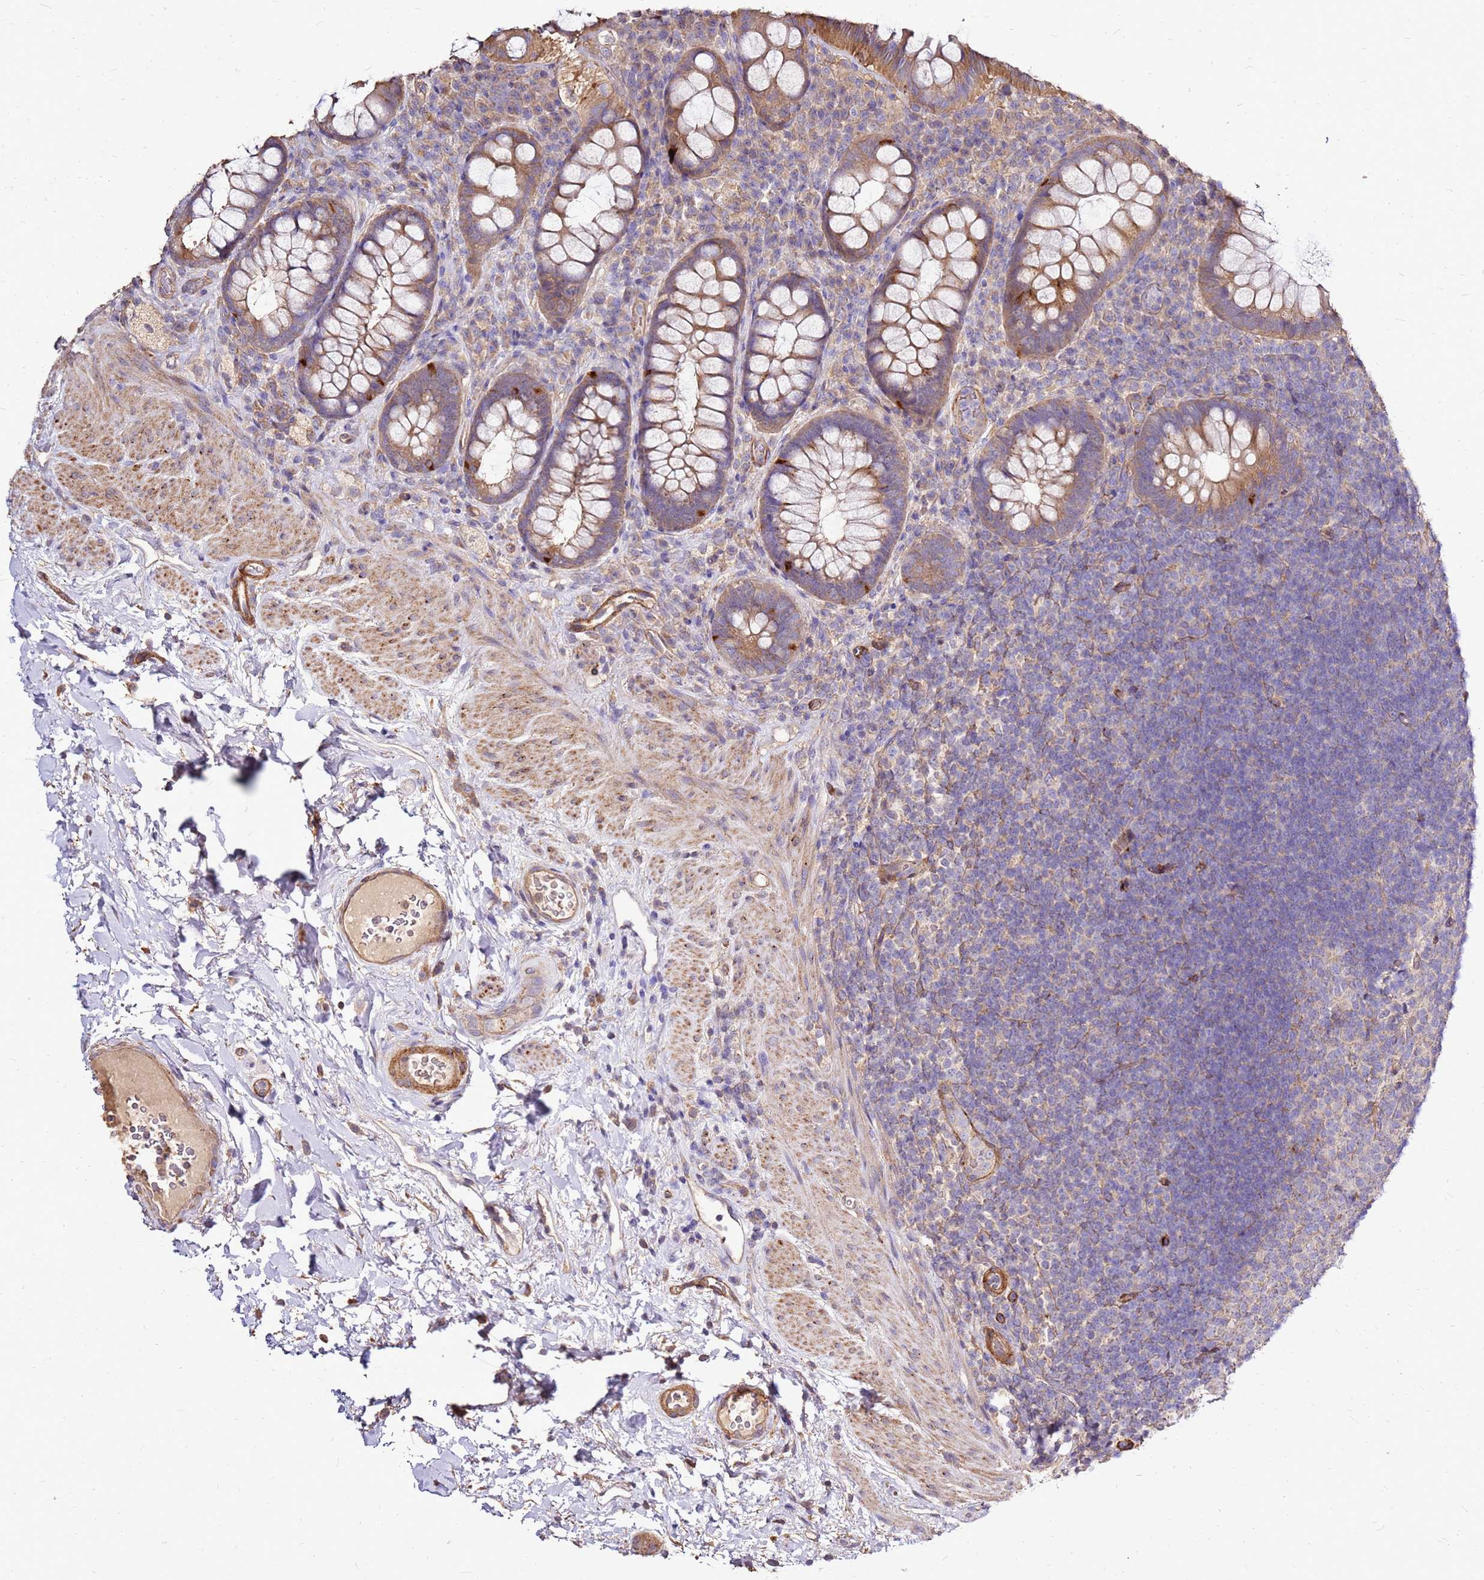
{"staining": {"intensity": "moderate", "quantity": "25%-75%", "location": "cytoplasmic/membranous"}, "tissue": "rectum", "cell_type": "Glandular cells", "image_type": "normal", "snomed": [{"axis": "morphology", "description": "Normal tissue, NOS"}, {"axis": "topography", "description": "Rectum"}, {"axis": "topography", "description": "Peripheral nerve tissue"}], "caption": "Immunohistochemistry (IHC) staining of benign rectum, which reveals medium levels of moderate cytoplasmic/membranous positivity in approximately 25%-75% of glandular cells indicating moderate cytoplasmic/membranous protein expression. The staining was performed using DAB (3,3'-diaminobenzidine) (brown) for protein detection and nuclei were counterstained in hematoxylin (blue).", "gene": "EXD3", "patient": {"sex": "female", "age": 69}}